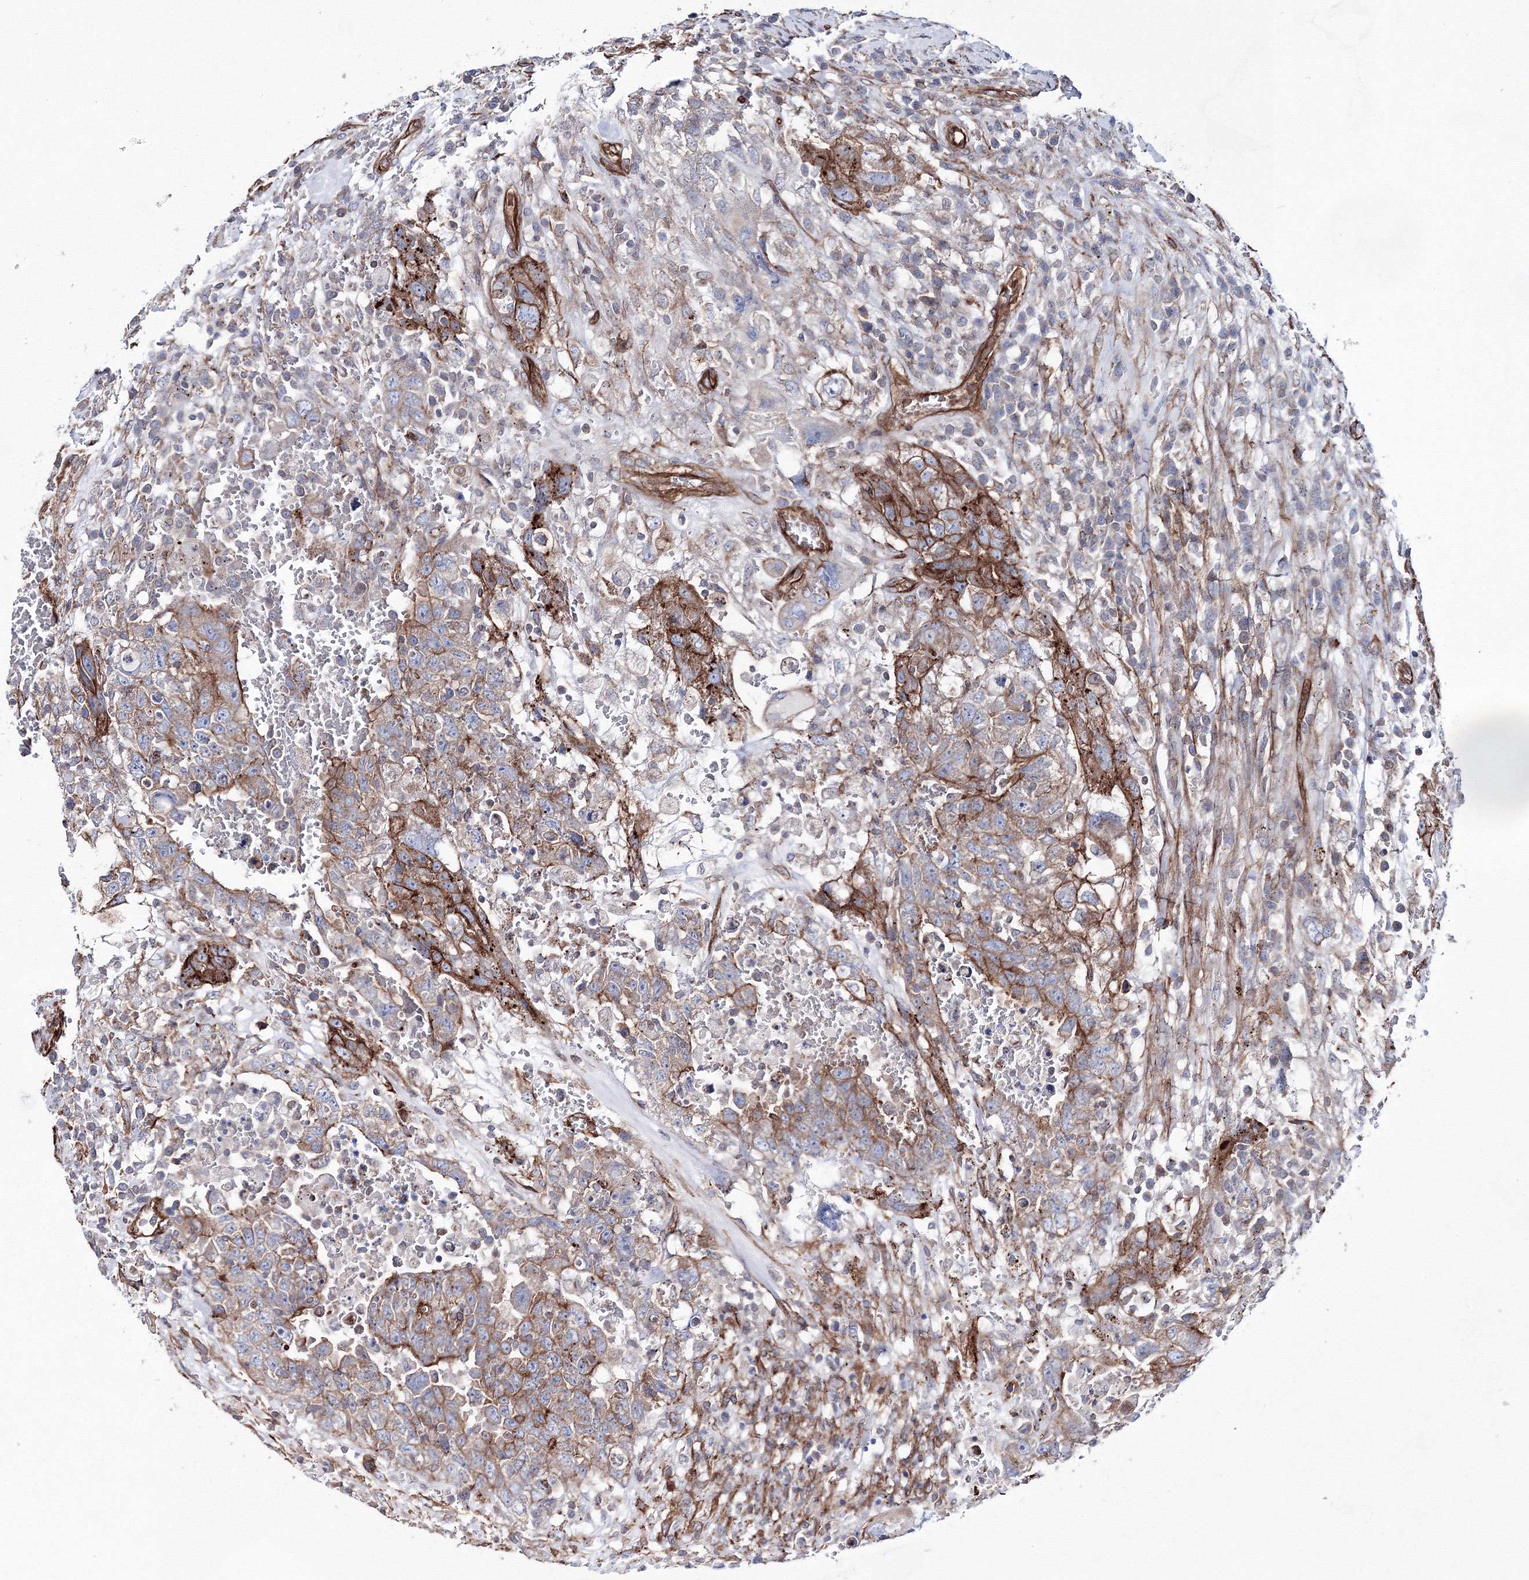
{"staining": {"intensity": "moderate", "quantity": "25%-75%", "location": "cytoplasmic/membranous"}, "tissue": "testis cancer", "cell_type": "Tumor cells", "image_type": "cancer", "snomed": [{"axis": "morphology", "description": "Carcinoma, Embryonal, NOS"}, {"axis": "topography", "description": "Testis"}], "caption": "The immunohistochemical stain highlights moderate cytoplasmic/membranous expression in tumor cells of embryonal carcinoma (testis) tissue. The staining is performed using DAB brown chromogen to label protein expression. The nuclei are counter-stained blue using hematoxylin.", "gene": "ANKRD37", "patient": {"sex": "male", "age": 26}}